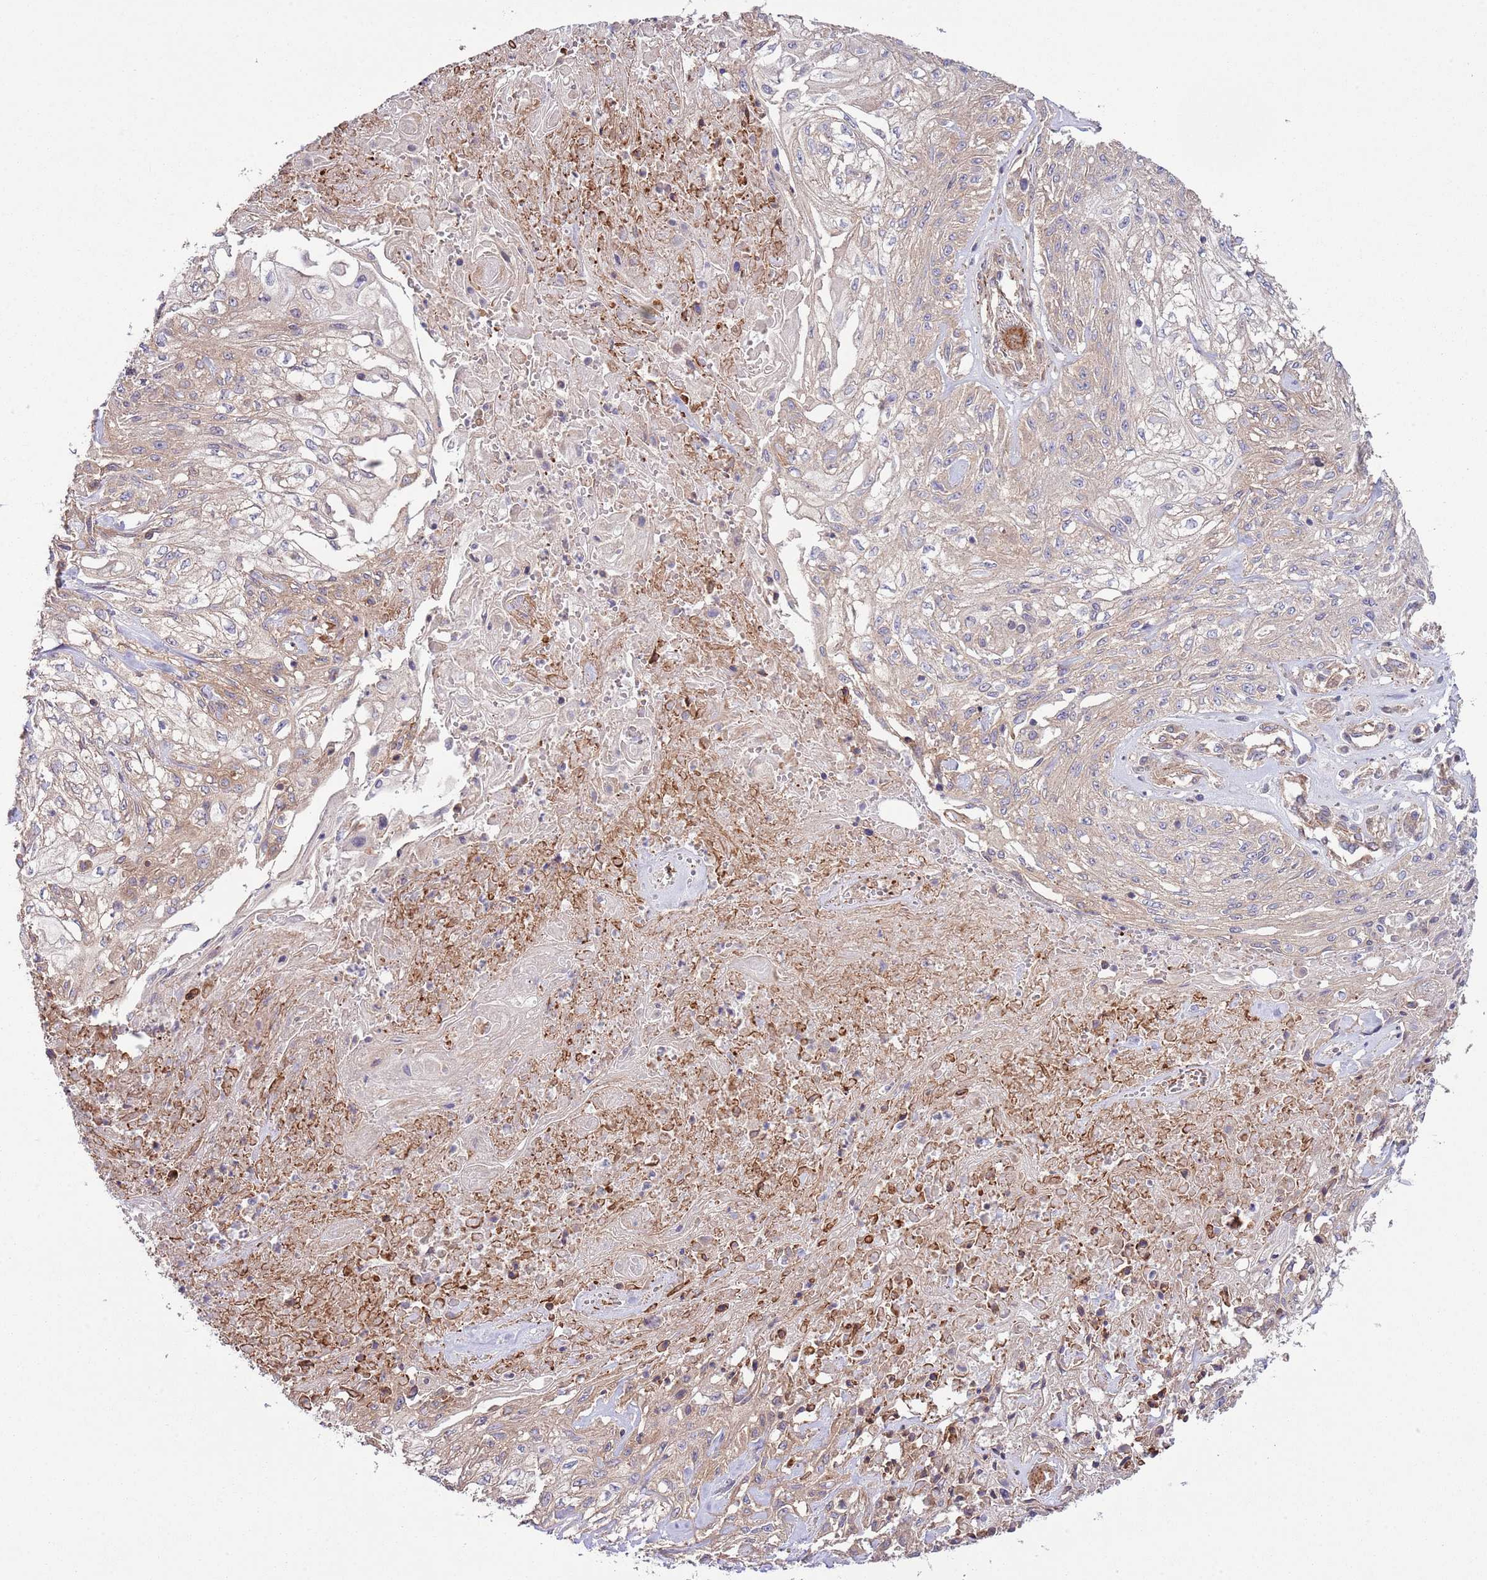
{"staining": {"intensity": "weak", "quantity": "<25%", "location": "cytoplasmic/membranous"}, "tissue": "skin cancer", "cell_type": "Tumor cells", "image_type": "cancer", "snomed": [{"axis": "morphology", "description": "Squamous cell carcinoma, NOS"}, {"axis": "morphology", "description": "Squamous cell carcinoma, metastatic, NOS"}, {"axis": "topography", "description": "Skin"}, {"axis": "topography", "description": "Lymph node"}], "caption": "Tumor cells are negative for protein expression in human skin cancer (squamous cell carcinoma). (DAB immunohistochemistry with hematoxylin counter stain).", "gene": "LPIN2", "patient": {"sex": "male", "age": 75}}